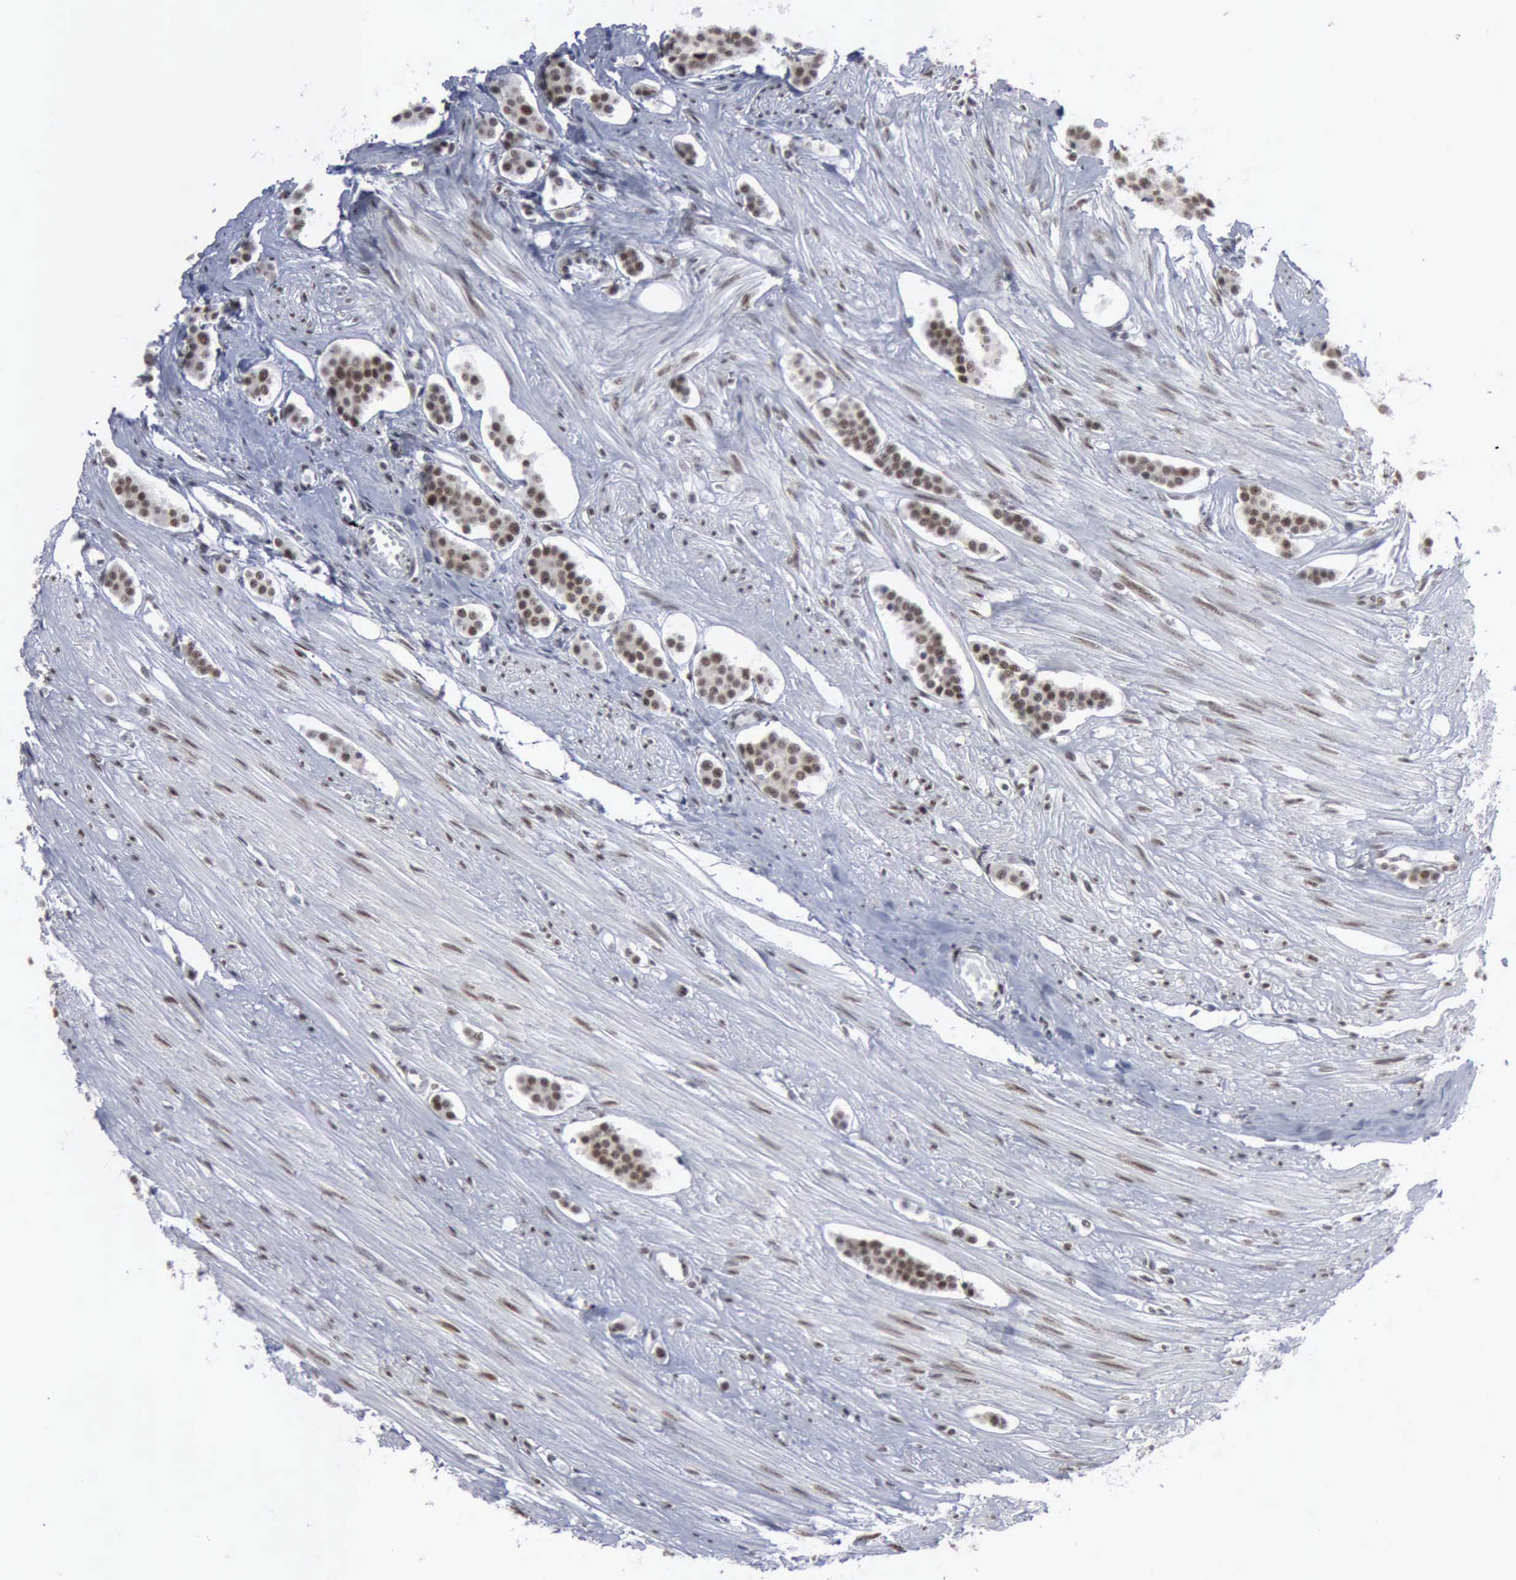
{"staining": {"intensity": "moderate", "quantity": ">75%", "location": "nuclear"}, "tissue": "carcinoid", "cell_type": "Tumor cells", "image_type": "cancer", "snomed": [{"axis": "morphology", "description": "Carcinoid, malignant, NOS"}, {"axis": "topography", "description": "Small intestine"}], "caption": "Immunohistochemistry of human malignant carcinoid exhibits medium levels of moderate nuclear staining in about >75% of tumor cells. (IHC, brightfield microscopy, high magnification).", "gene": "XPA", "patient": {"sex": "male", "age": 60}}